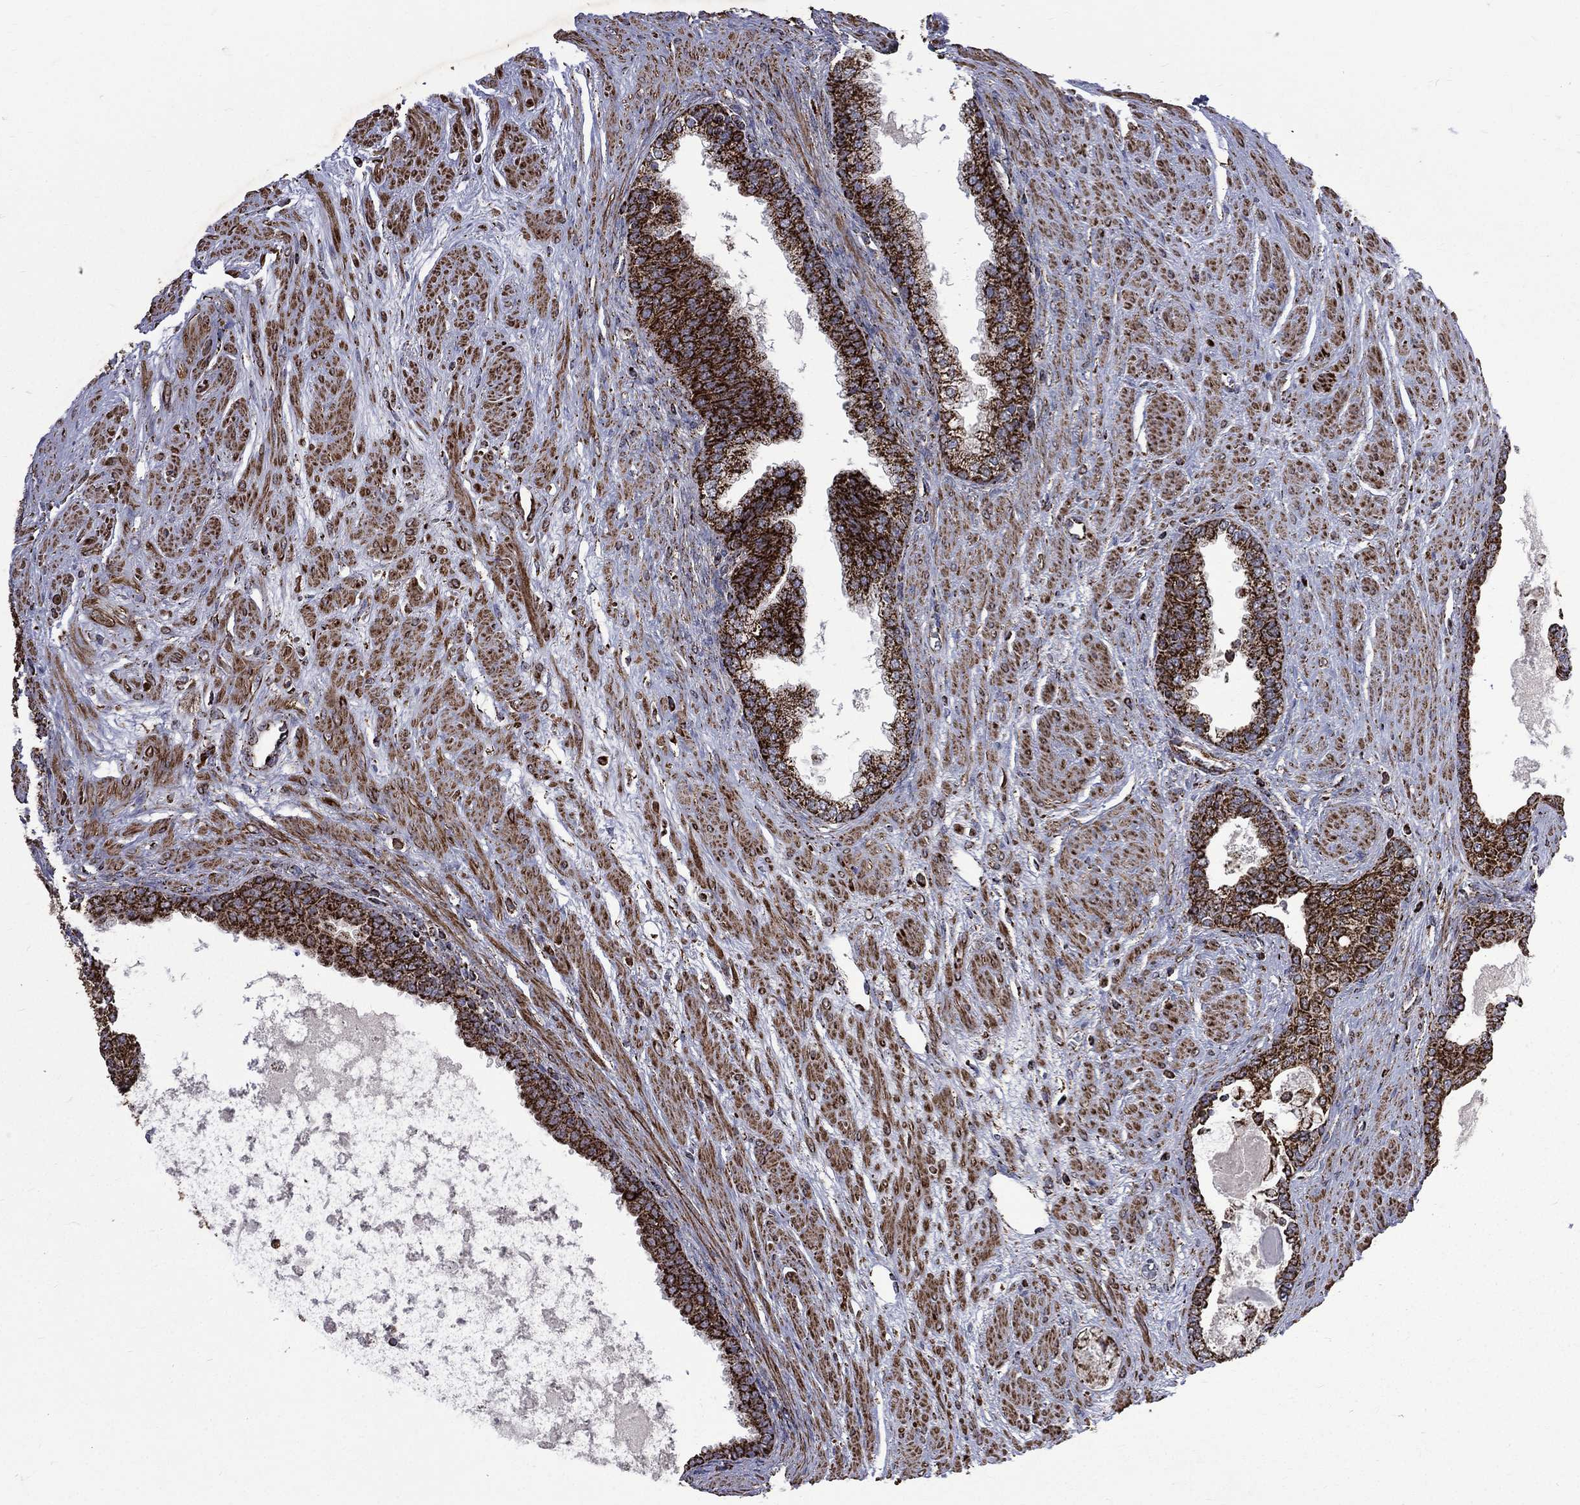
{"staining": {"intensity": "strong", "quantity": ">75%", "location": "cytoplasmic/membranous"}, "tissue": "prostate cancer", "cell_type": "Tumor cells", "image_type": "cancer", "snomed": [{"axis": "morphology", "description": "Adenocarcinoma, NOS"}, {"axis": "topography", "description": "Prostate and seminal vesicle, NOS"}, {"axis": "topography", "description": "Prostate"}], "caption": "Tumor cells display high levels of strong cytoplasmic/membranous expression in about >75% of cells in prostate cancer (adenocarcinoma).", "gene": "GOT2", "patient": {"sex": "male", "age": 62}}